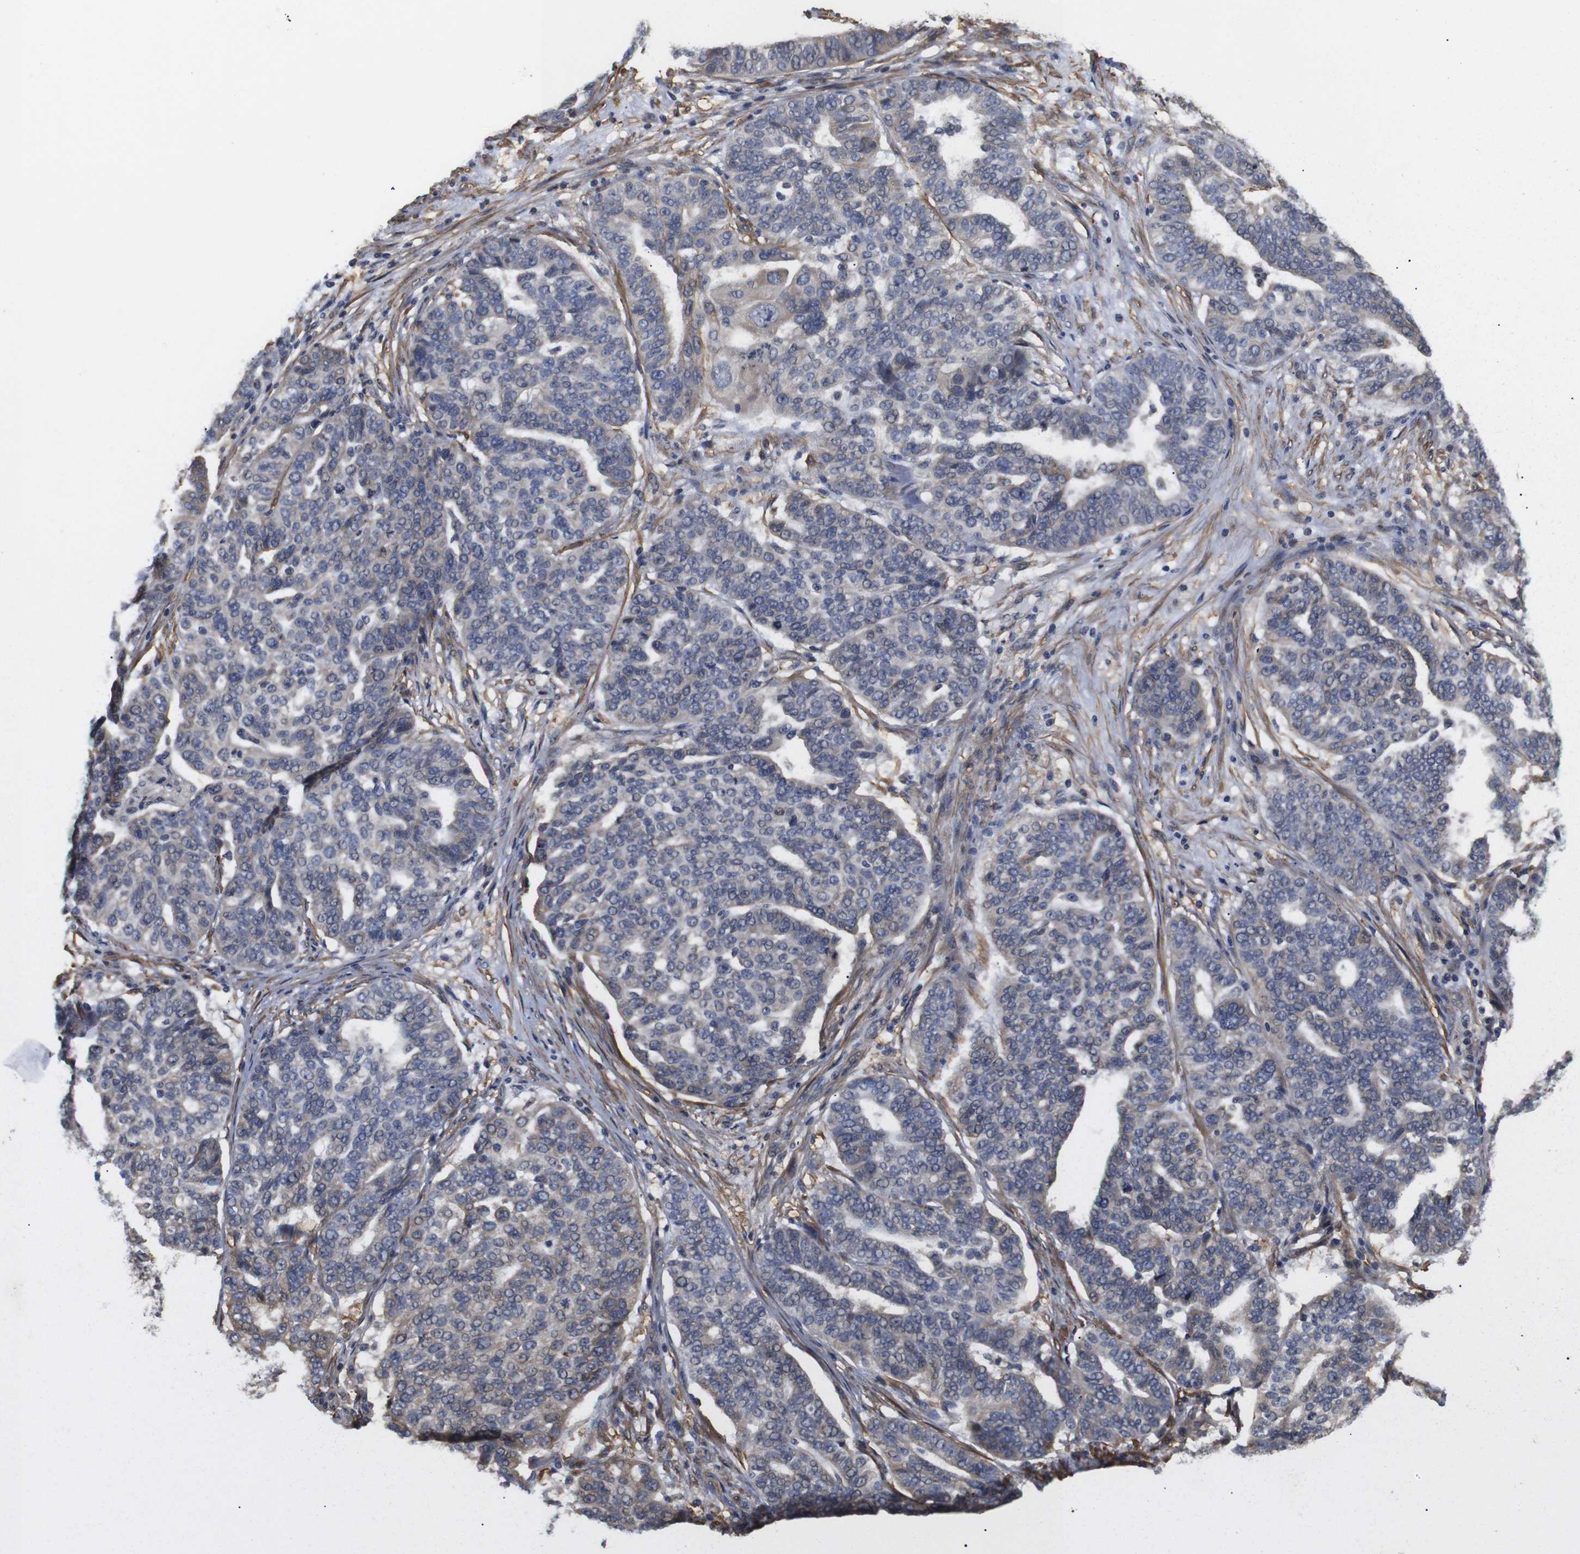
{"staining": {"intensity": "moderate", "quantity": "<25%", "location": "cytoplasmic/membranous"}, "tissue": "ovarian cancer", "cell_type": "Tumor cells", "image_type": "cancer", "snomed": [{"axis": "morphology", "description": "Cystadenocarcinoma, serous, NOS"}, {"axis": "topography", "description": "Ovary"}], "caption": "Approximately <25% of tumor cells in ovarian cancer (serous cystadenocarcinoma) display moderate cytoplasmic/membranous protein expression as visualized by brown immunohistochemical staining.", "gene": "PDLIM5", "patient": {"sex": "female", "age": 59}}